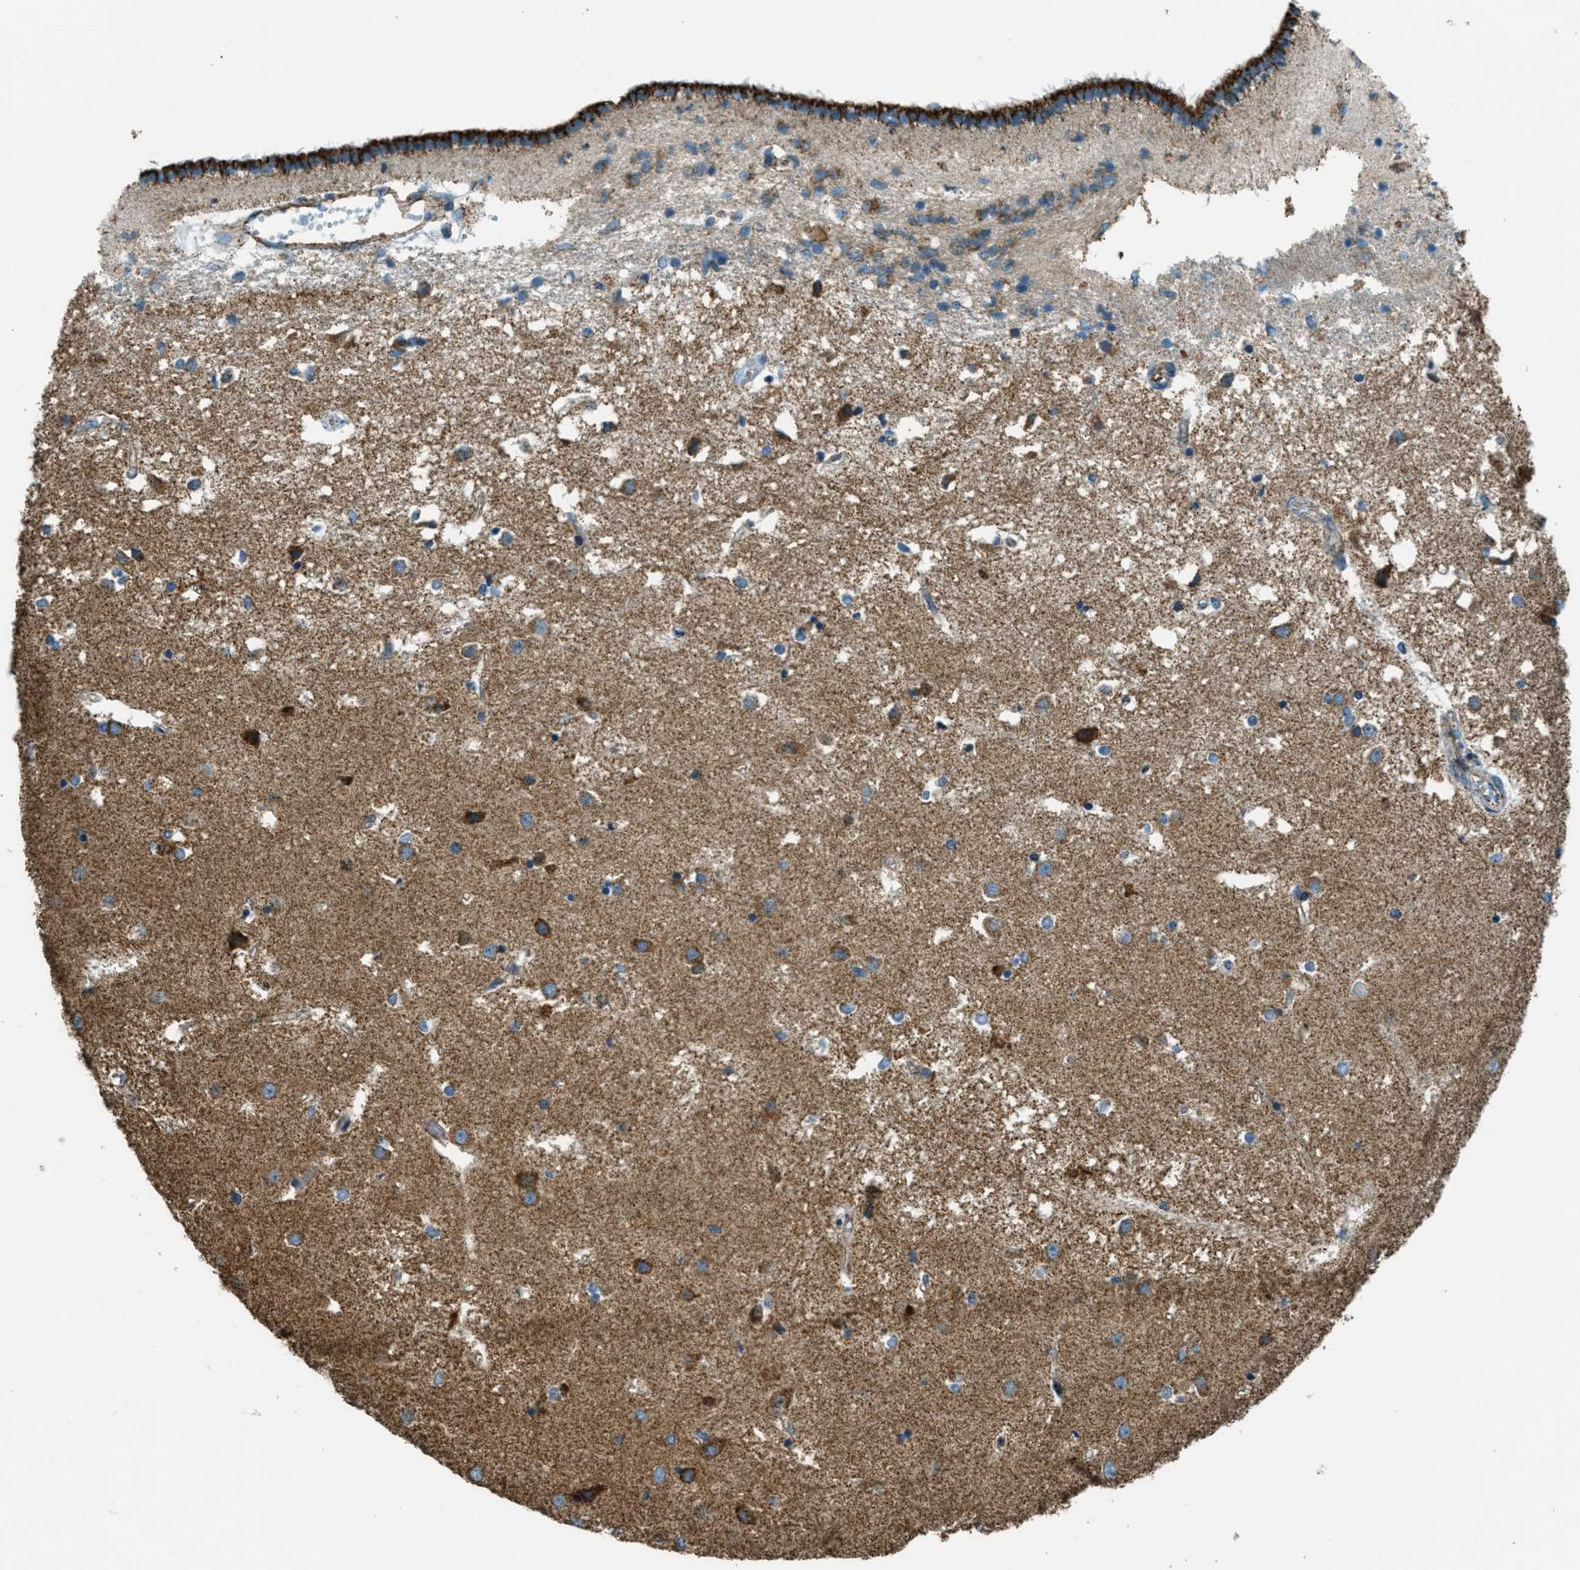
{"staining": {"intensity": "moderate", "quantity": "<25%", "location": "cytoplasmic/membranous"}, "tissue": "caudate", "cell_type": "Glial cells", "image_type": "normal", "snomed": [{"axis": "morphology", "description": "Normal tissue, NOS"}, {"axis": "topography", "description": "Lateral ventricle wall"}], "caption": "Caudate stained with a protein marker shows moderate staining in glial cells.", "gene": "CHST15", "patient": {"sex": "male", "age": 45}}